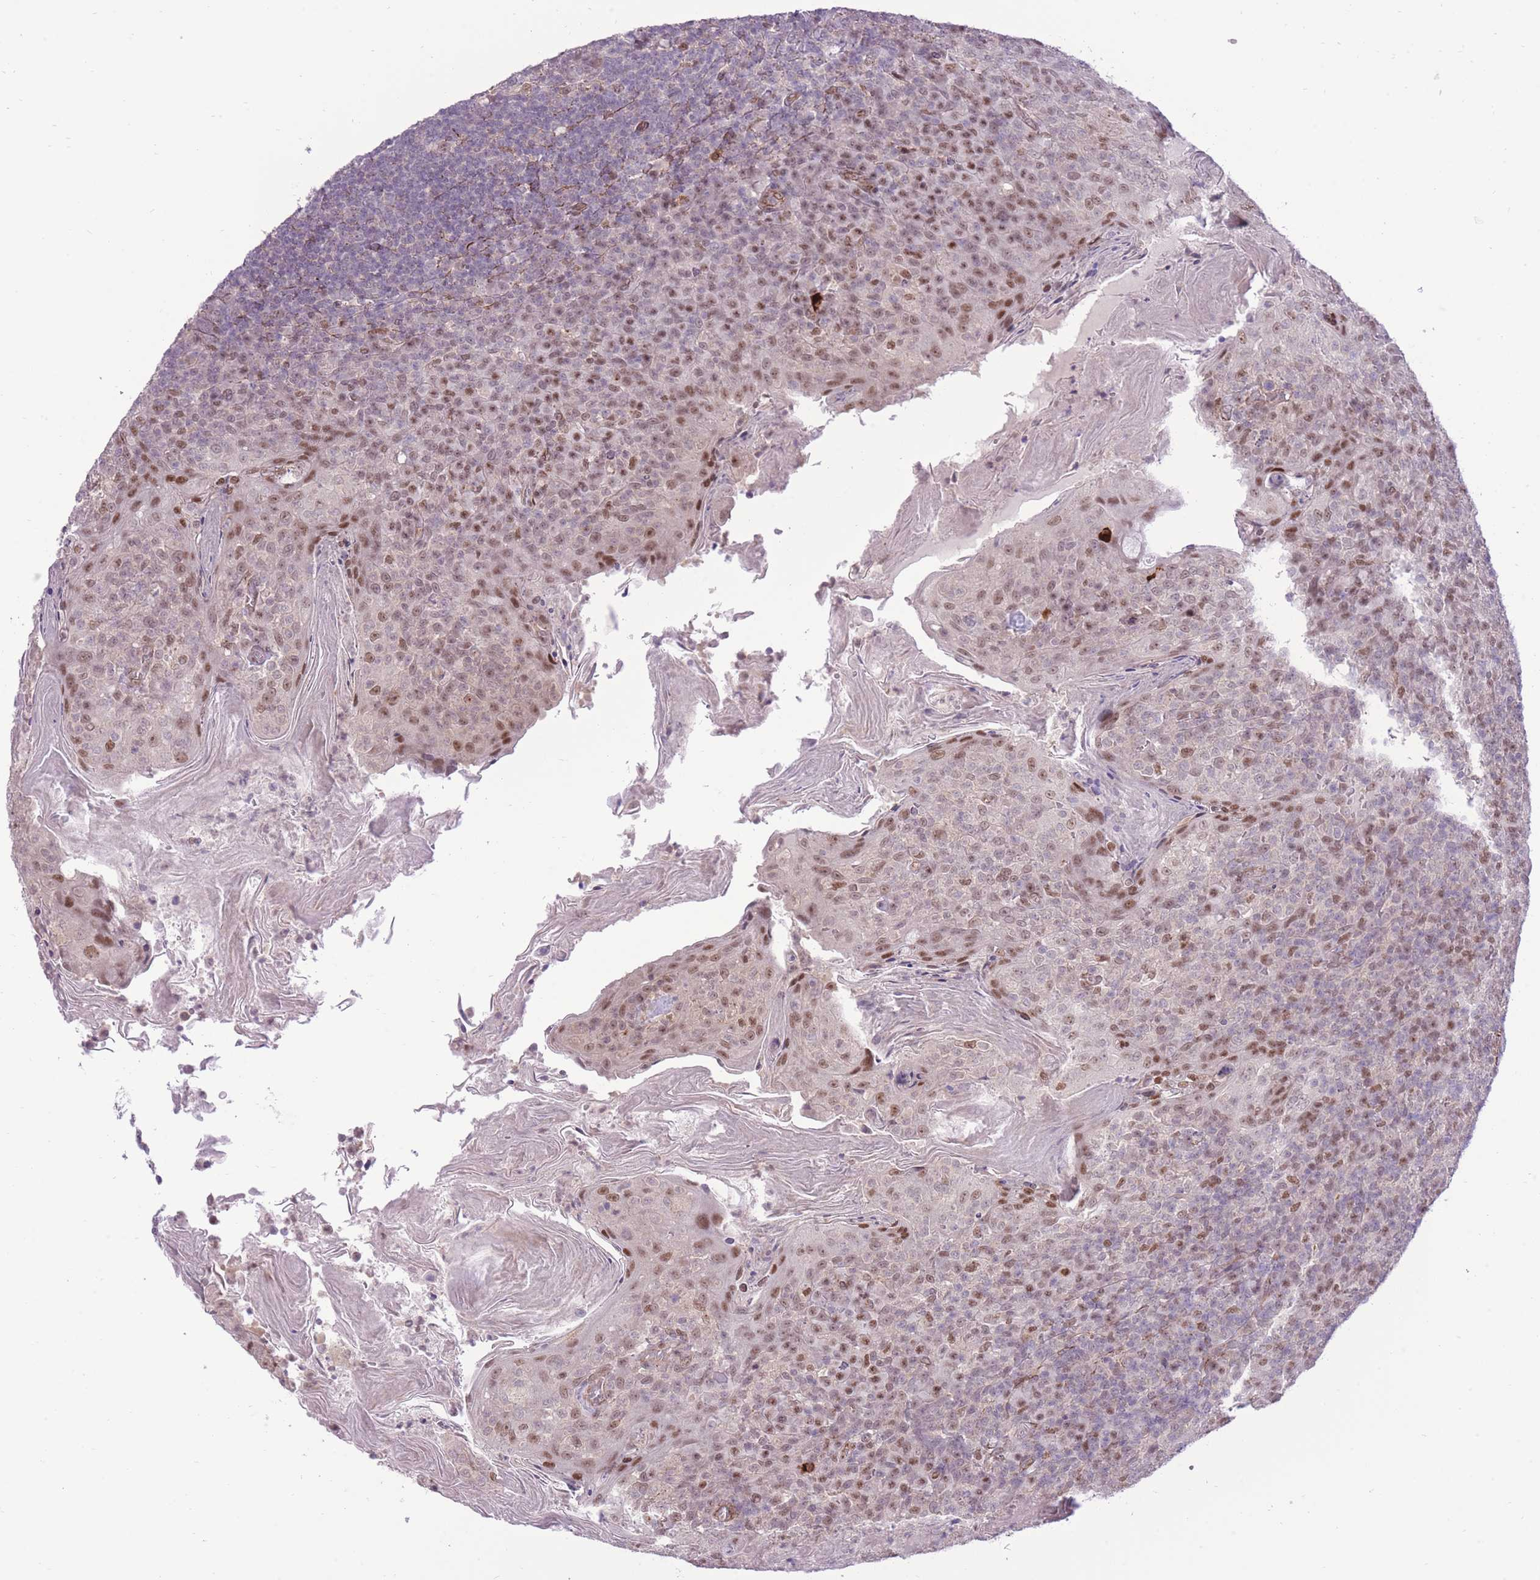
{"staining": {"intensity": "moderate", "quantity": "<25%", "location": "nuclear"}, "tissue": "tonsil", "cell_type": "Germinal center cells", "image_type": "normal", "snomed": [{"axis": "morphology", "description": "Normal tissue, NOS"}, {"axis": "topography", "description": "Tonsil"}], "caption": "Immunohistochemistry (IHC) of benign tonsil exhibits low levels of moderate nuclear expression in approximately <25% of germinal center cells.", "gene": "ELL", "patient": {"sex": "female", "age": 10}}